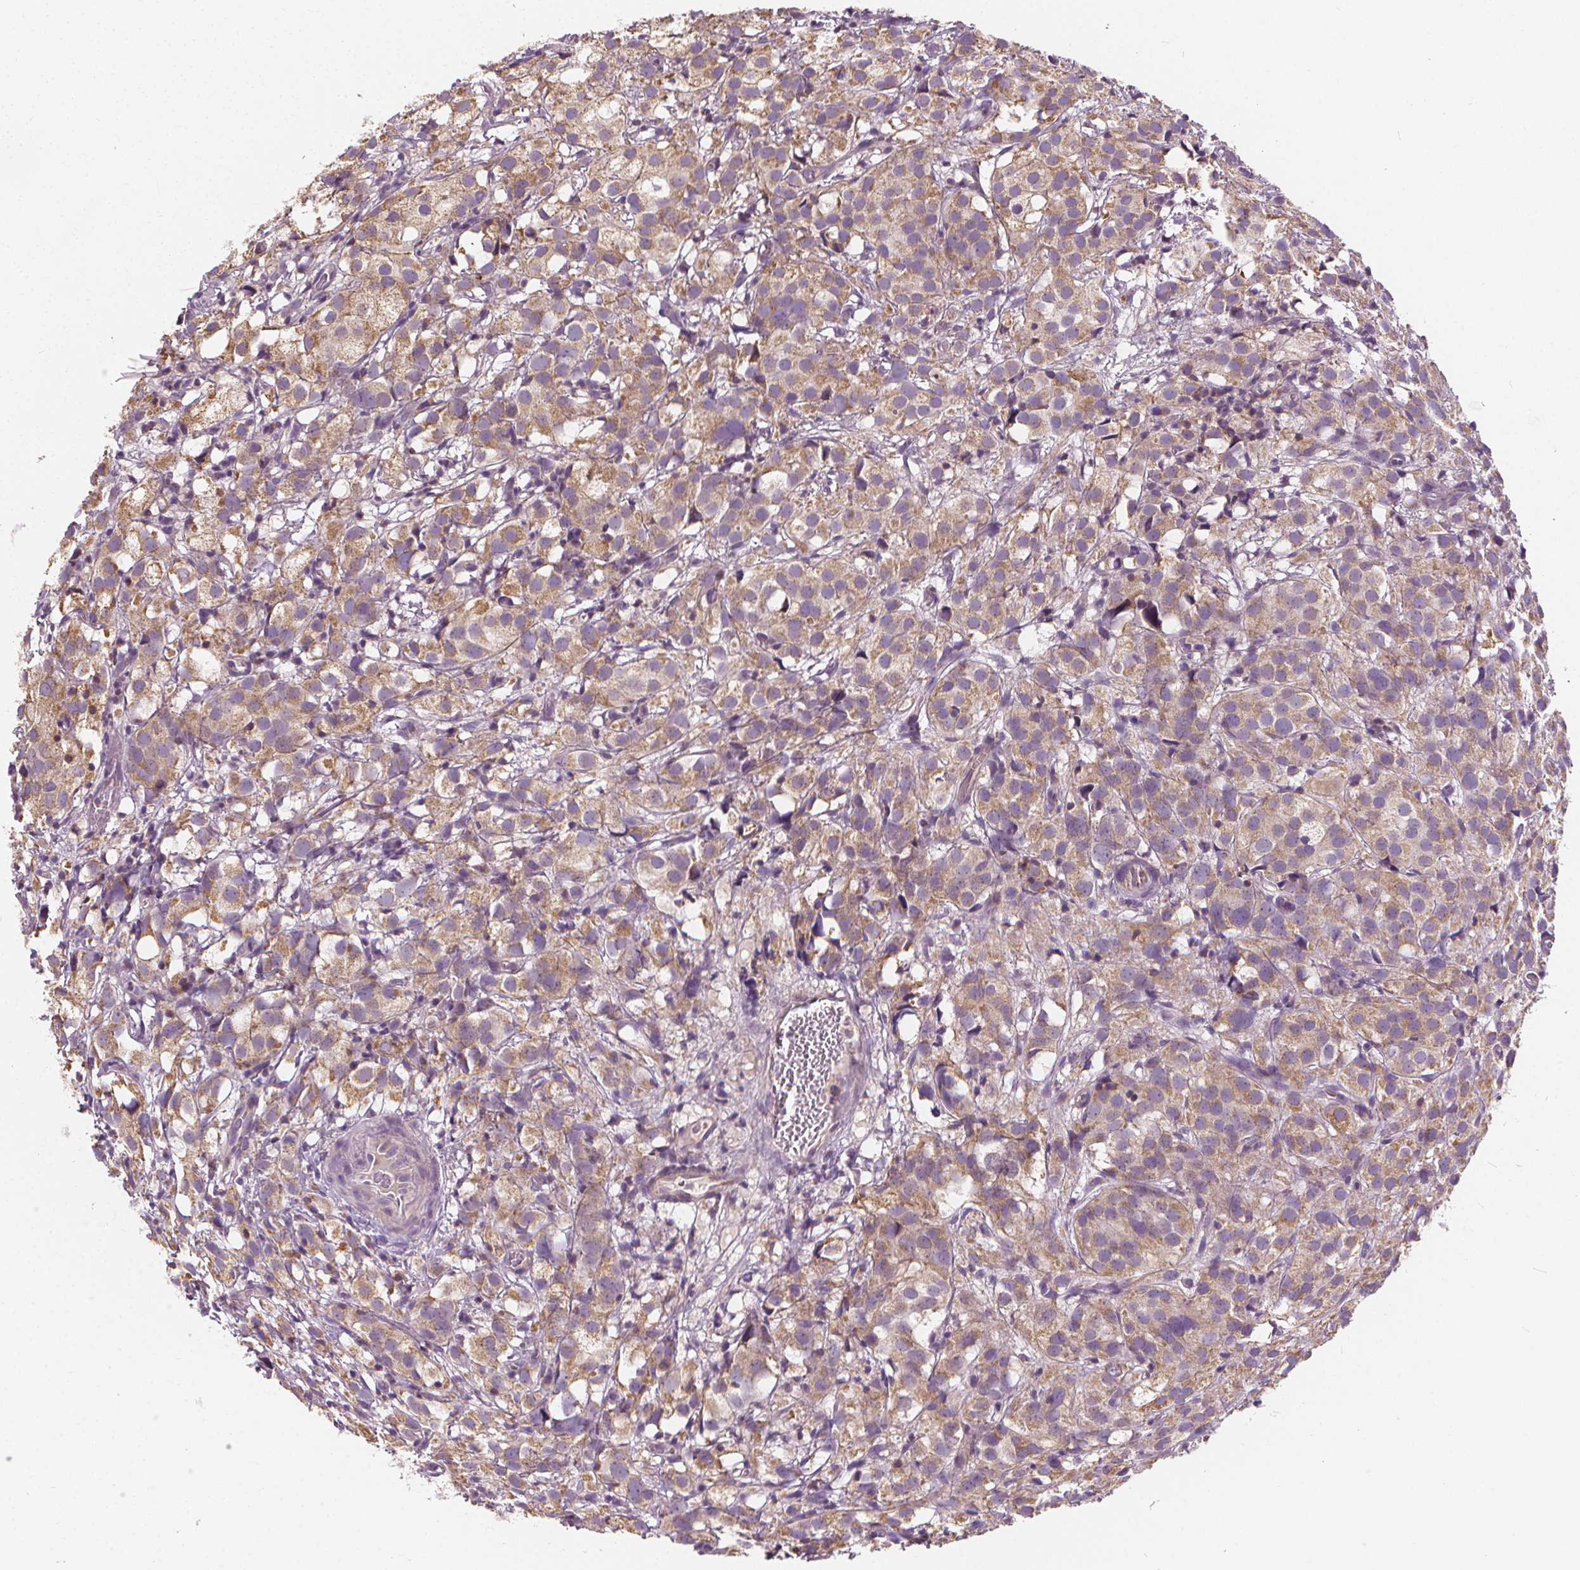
{"staining": {"intensity": "moderate", "quantity": ">75%", "location": "cytoplasmic/membranous"}, "tissue": "prostate cancer", "cell_type": "Tumor cells", "image_type": "cancer", "snomed": [{"axis": "morphology", "description": "Adenocarcinoma, High grade"}, {"axis": "topography", "description": "Prostate"}], "caption": "Immunohistochemistry photomicrograph of neoplastic tissue: prostate adenocarcinoma (high-grade) stained using immunohistochemistry exhibits medium levels of moderate protein expression localized specifically in the cytoplasmic/membranous of tumor cells, appearing as a cytoplasmic/membranous brown color.", "gene": "RAB20", "patient": {"sex": "male", "age": 86}}